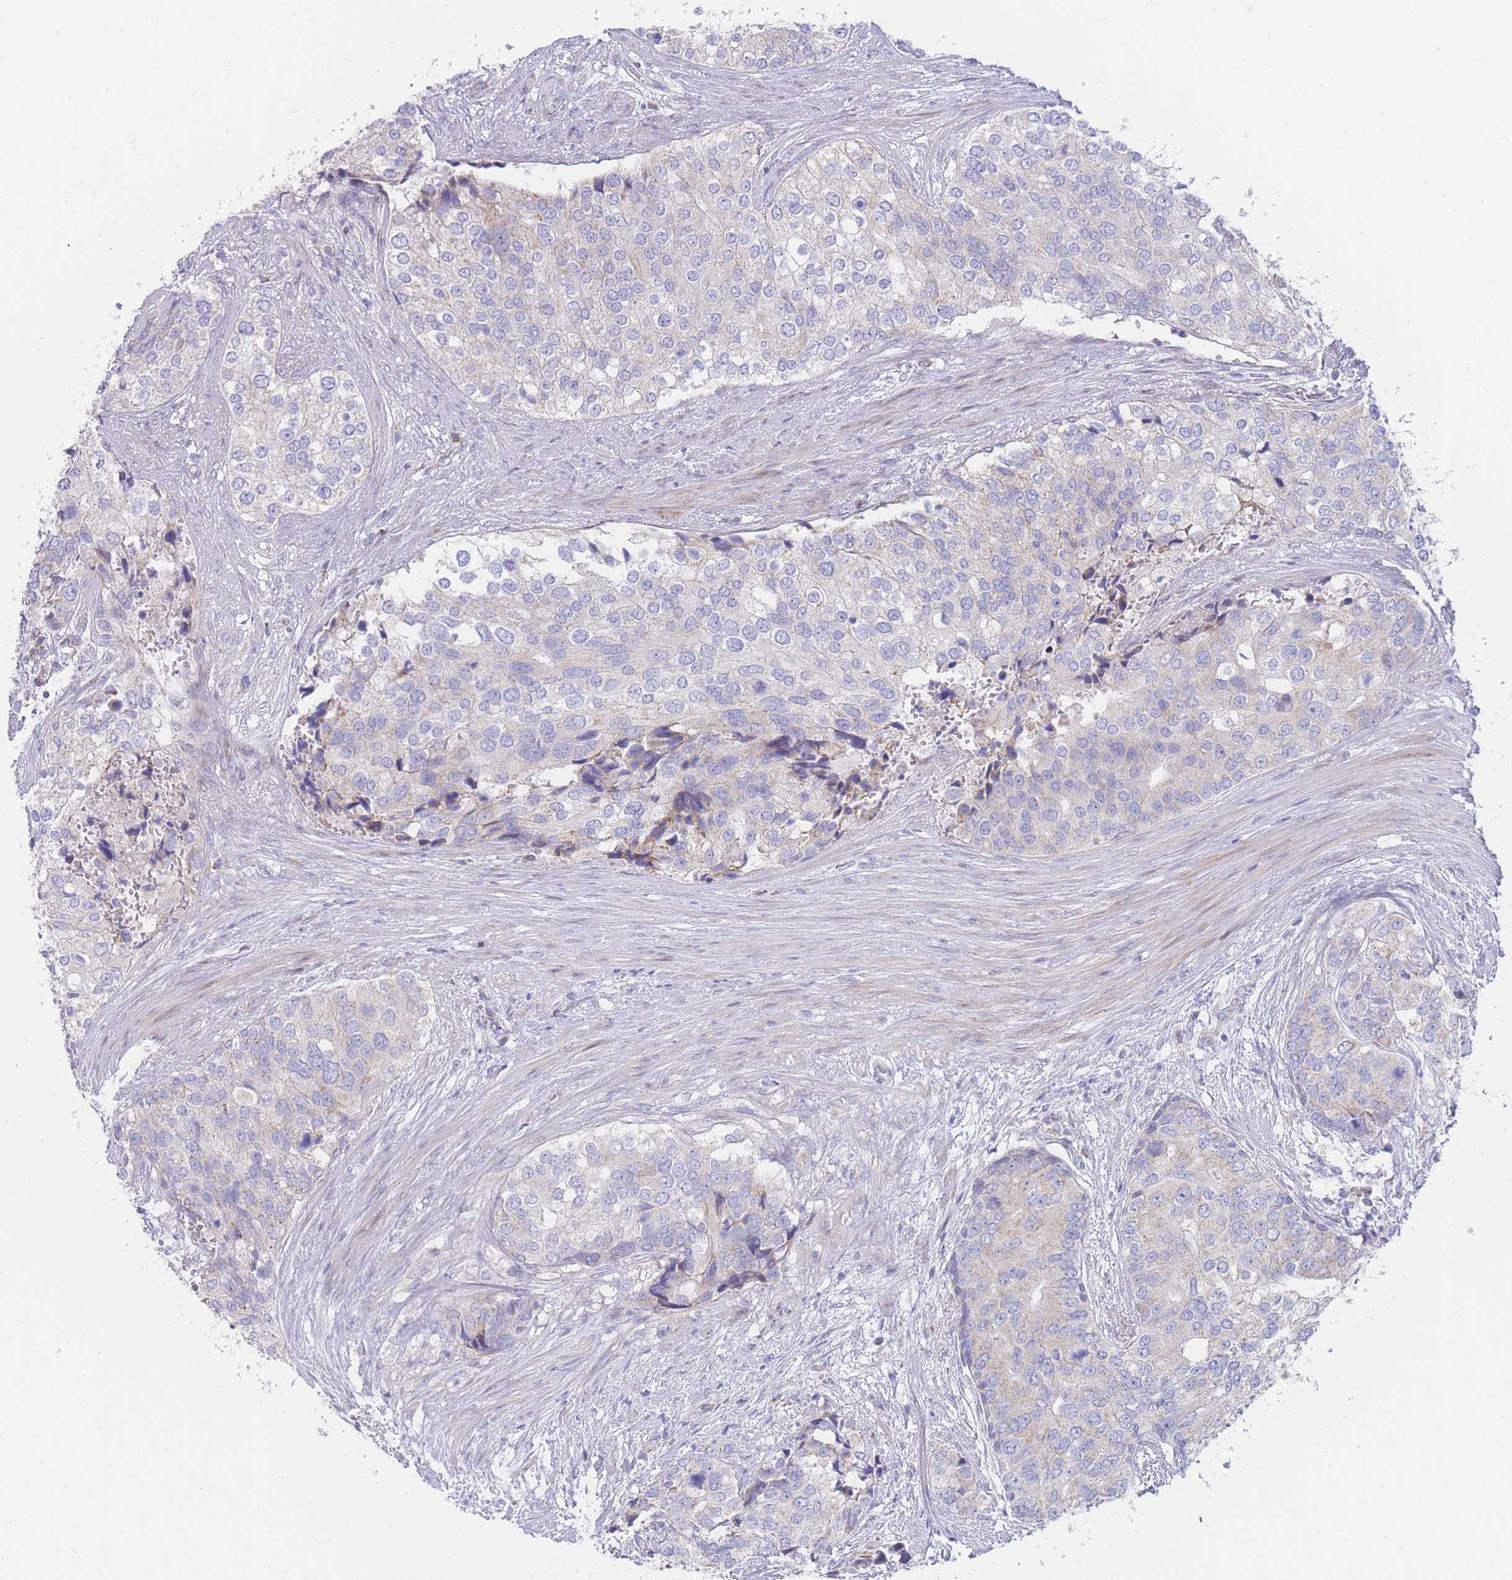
{"staining": {"intensity": "negative", "quantity": "none", "location": "none"}, "tissue": "prostate cancer", "cell_type": "Tumor cells", "image_type": "cancer", "snomed": [{"axis": "morphology", "description": "Adenocarcinoma, High grade"}, {"axis": "topography", "description": "Prostate"}], "caption": "High-grade adenocarcinoma (prostate) stained for a protein using IHC shows no staining tumor cells.", "gene": "GPAM", "patient": {"sex": "male", "age": 62}}